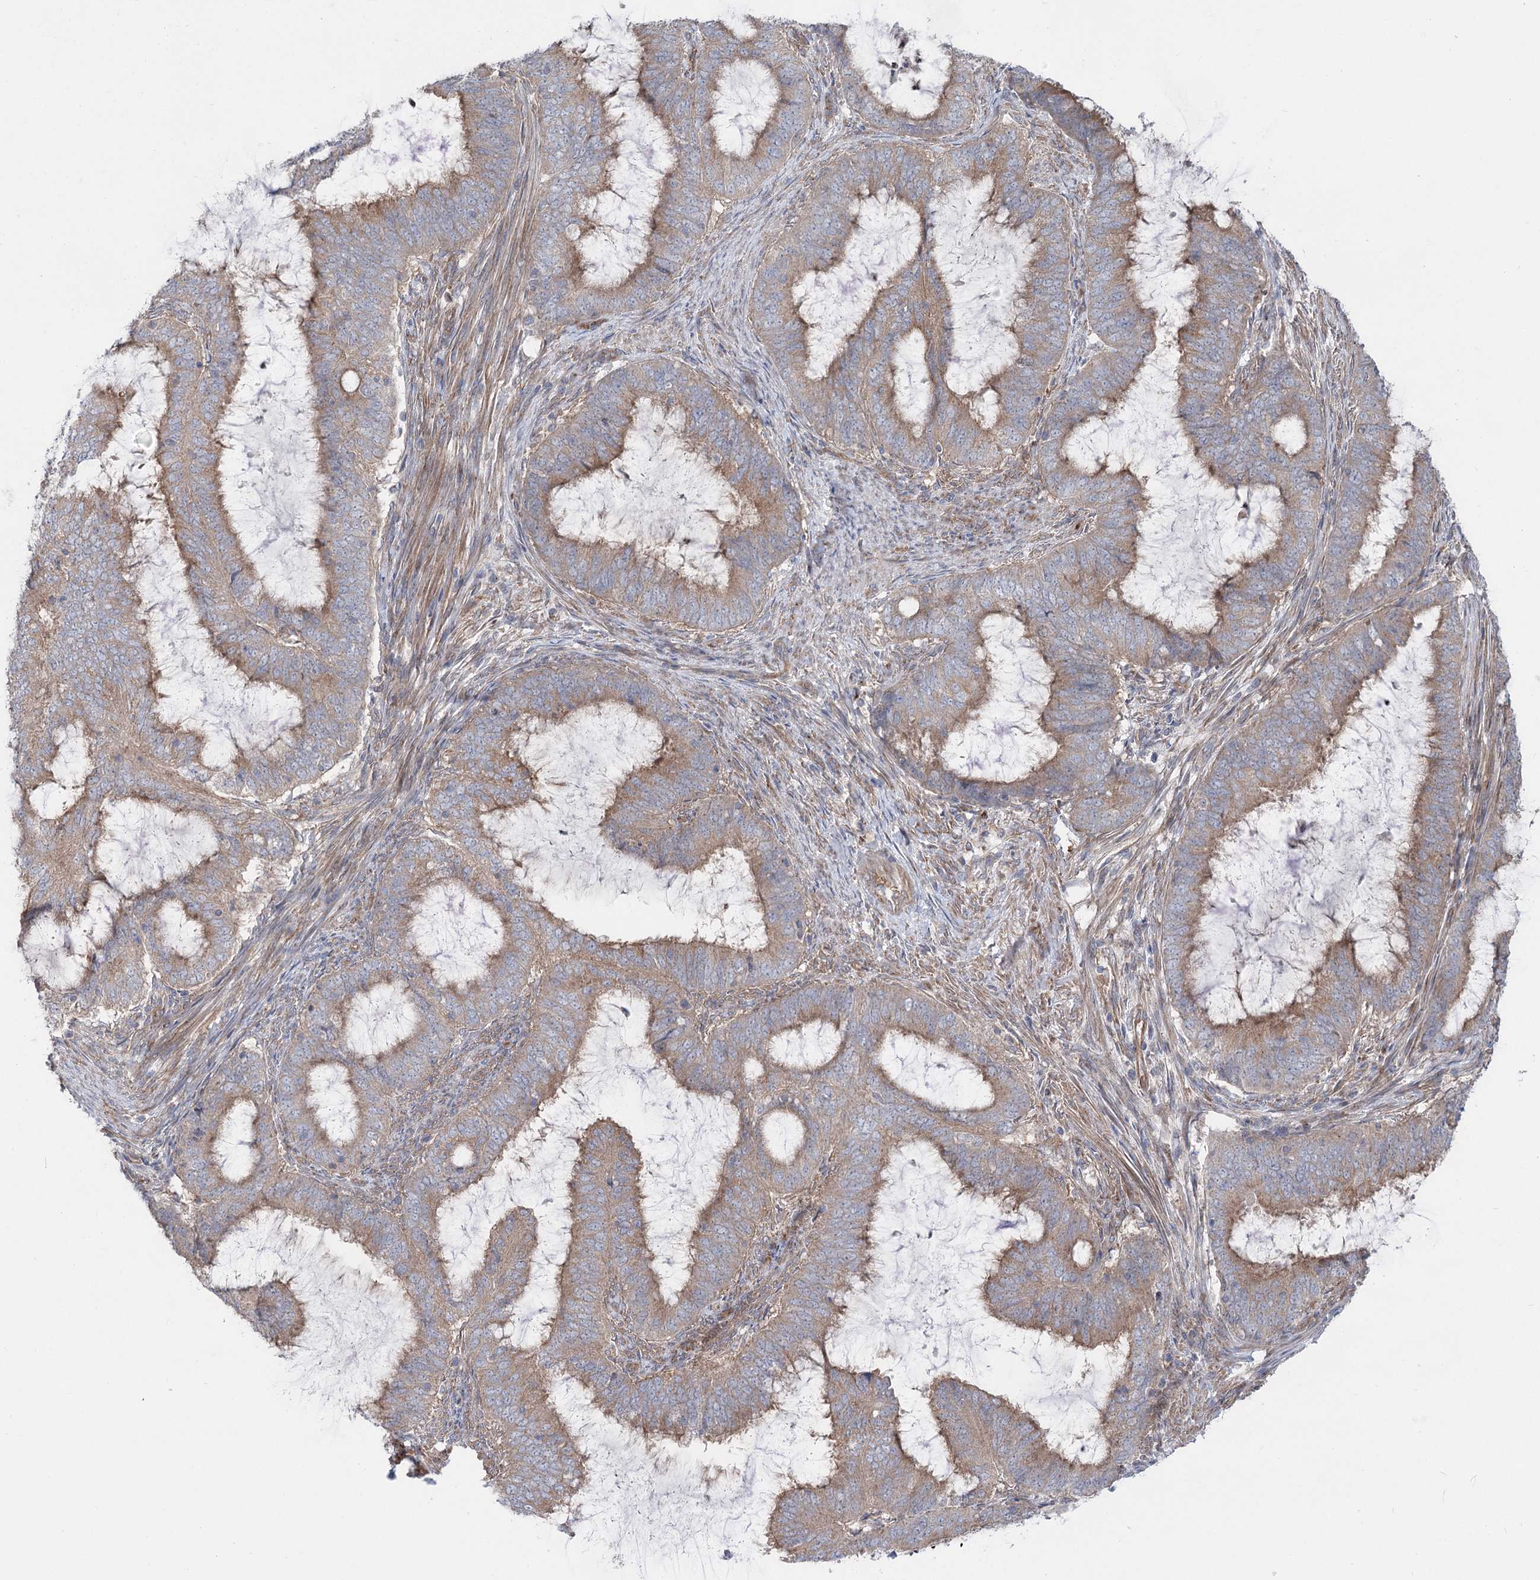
{"staining": {"intensity": "moderate", "quantity": ">75%", "location": "cytoplasmic/membranous"}, "tissue": "endometrial cancer", "cell_type": "Tumor cells", "image_type": "cancer", "snomed": [{"axis": "morphology", "description": "Adenocarcinoma, NOS"}, {"axis": "topography", "description": "Endometrium"}], "caption": "A brown stain shows moderate cytoplasmic/membranous positivity of a protein in human endometrial cancer tumor cells.", "gene": "SCN11A", "patient": {"sex": "female", "age": 51}}